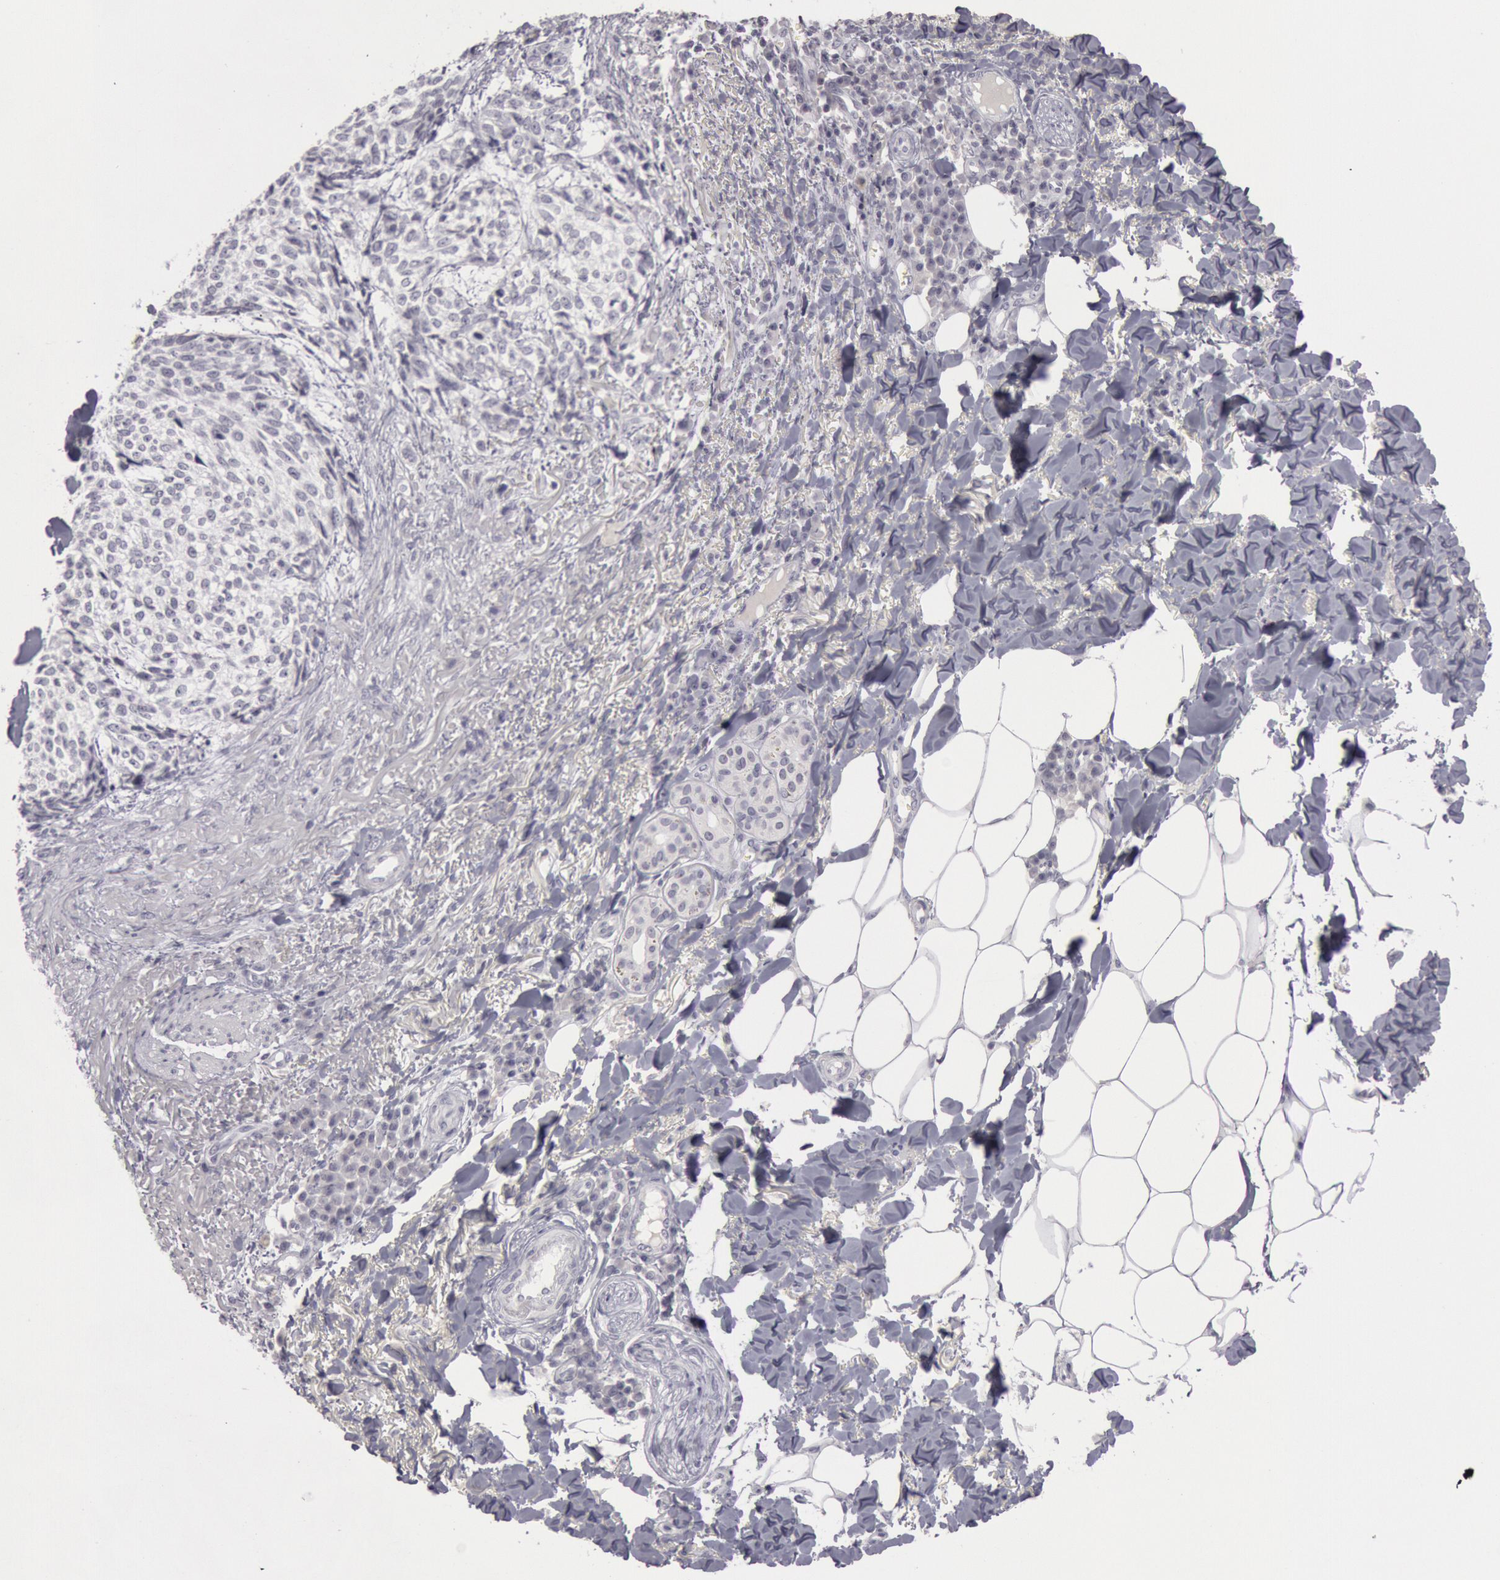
{"staining": {"intensity": "negative", "quantity": "none", "location": "none"}, "tissue": "skin cancer", "cell_type": "Tumor cells", "image_type": "cancer", "snomed": [{"axis": "morphology", "description": "Normal tissue, NOS"}, {"axis": "morphology", "description": "Basal cell carcinoma"}, {"axis": "topography", "description": "Skin"}], "caption": "Human skin cancer (basal cell carcinoma) stained for a protein using immunohistochemistry exhibits no expression in tumor cells.", "gene": "KRT16", "patient": {"sex": "female", "age": 65}}